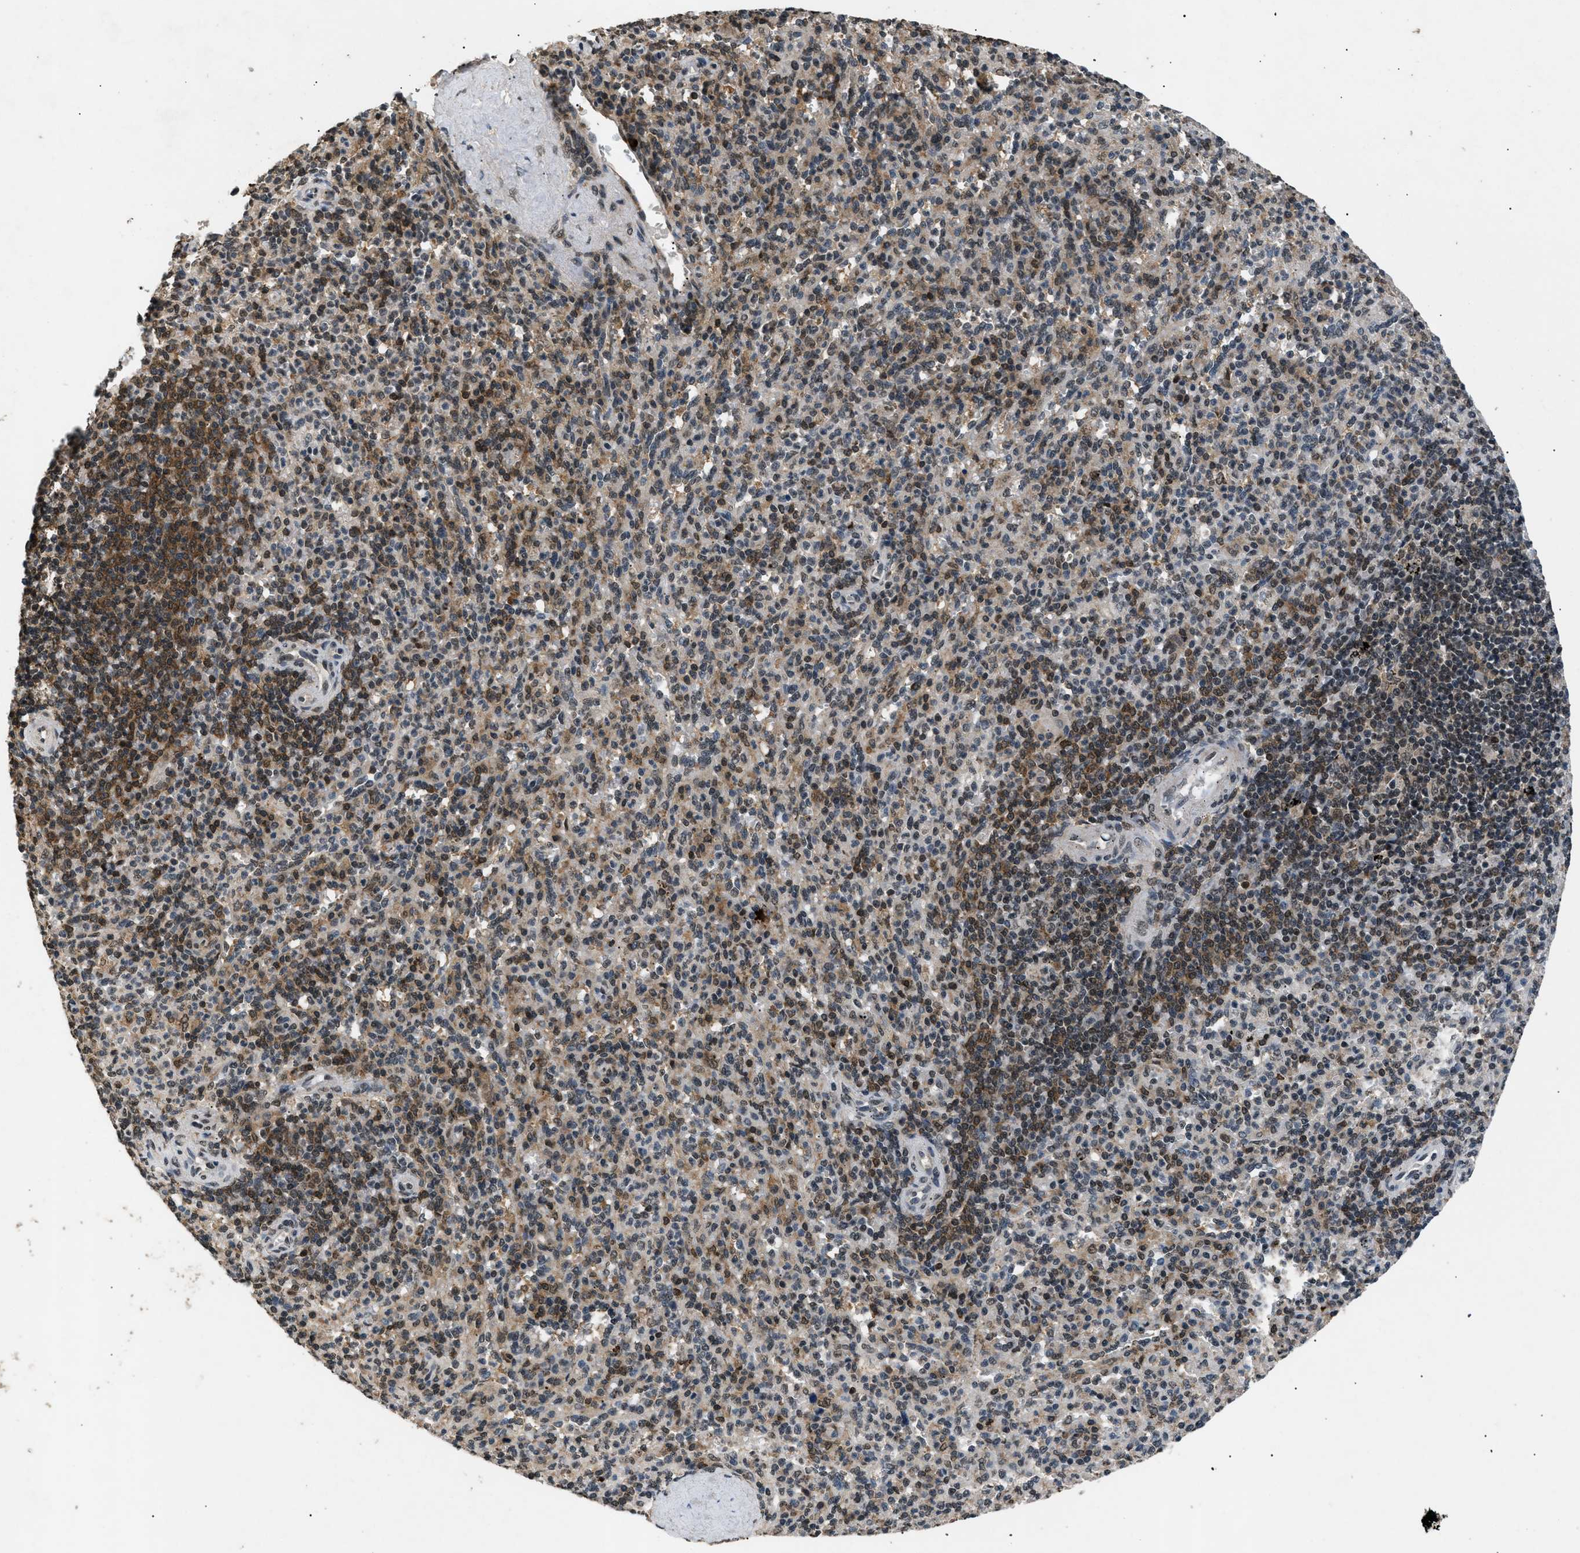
{"staining": {"intensity": "moderate", "quantity": "25%-75%", "location": "cytoplasmic/membranous,nuclear"}, "tissue": "spleen", "cell_type": "Cells in red pulp", "image_type": "normal", "snomed": [{"axis": "morphology", "description": "Normal tissue, NOS"}, {"axis": "topography", "description": "Spleen"}], "caption": "A high-resolution micrograph shows immunohistochemistry (IHC) staining of benign spleen, which displays moderate cytoplasmic/membranous,nuclear staining in approximately 25%-75% of cells in red pulp. (Stains: DAB (3,3'-diaminobenzidine) in brown, nuclei in blue, Microscopy: brightfield microscopy at high magnification).", "gene": "RBM5", "patient": {"sex": "male", "age": 36}}